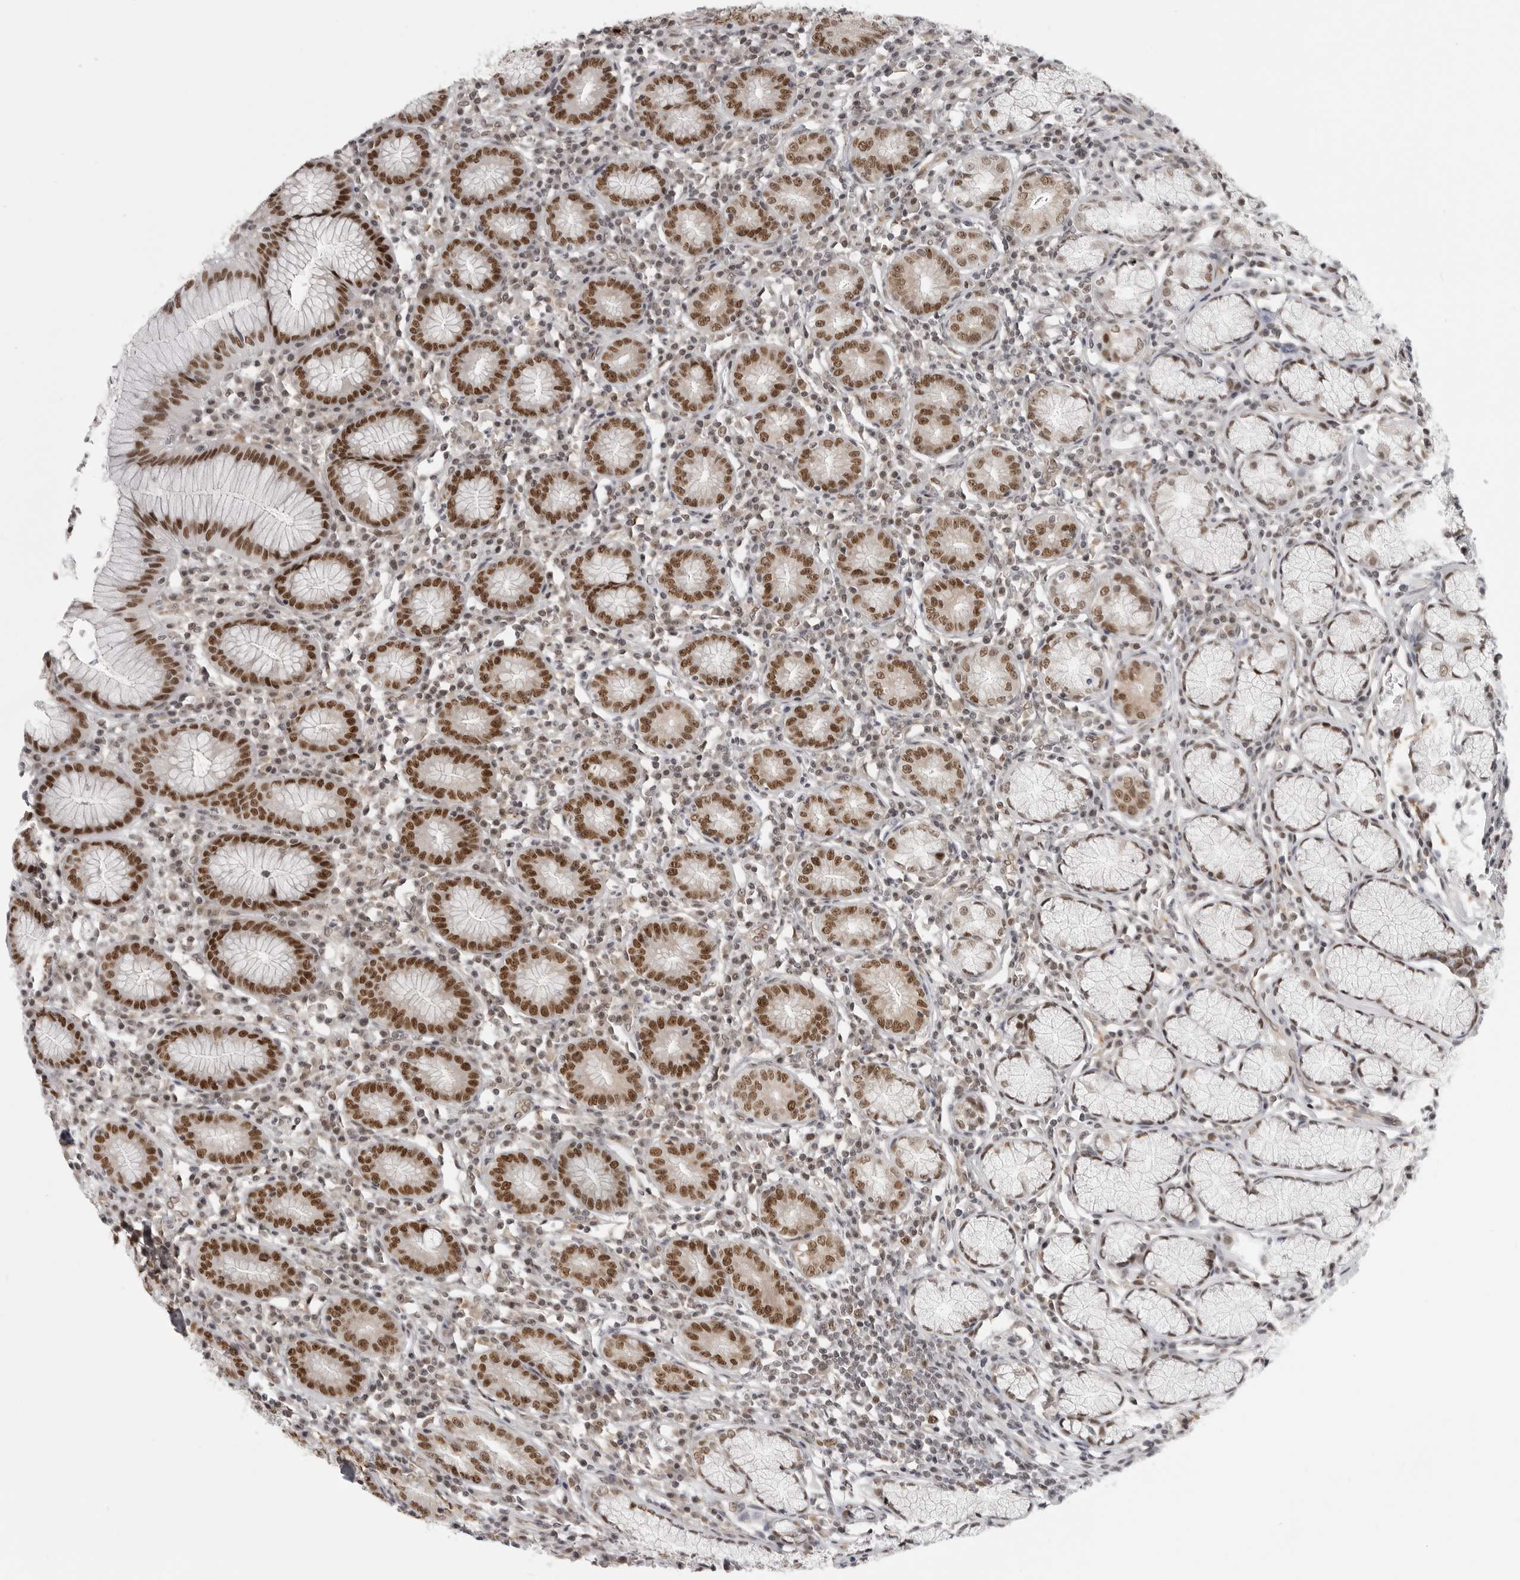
{"staining": {"intensity": "strong", "quantity": "25%-75%", "location": "nuclear"}, "tissue": "stomach", "cell_type": "Glandular cells", "image_type": "normal", "snomed": [{"axis": "morphology", "description": "Normal tissue, NOS"}, {"axis": "topography", "description": "Stomach"}], "caption": "Protein staining of unremarkable stomach reveals strong nuclear staining in approximately 25%-75% of glandular cells.", "gene": "PRDM10", "patient": {"sex": "male", "age": 55}}